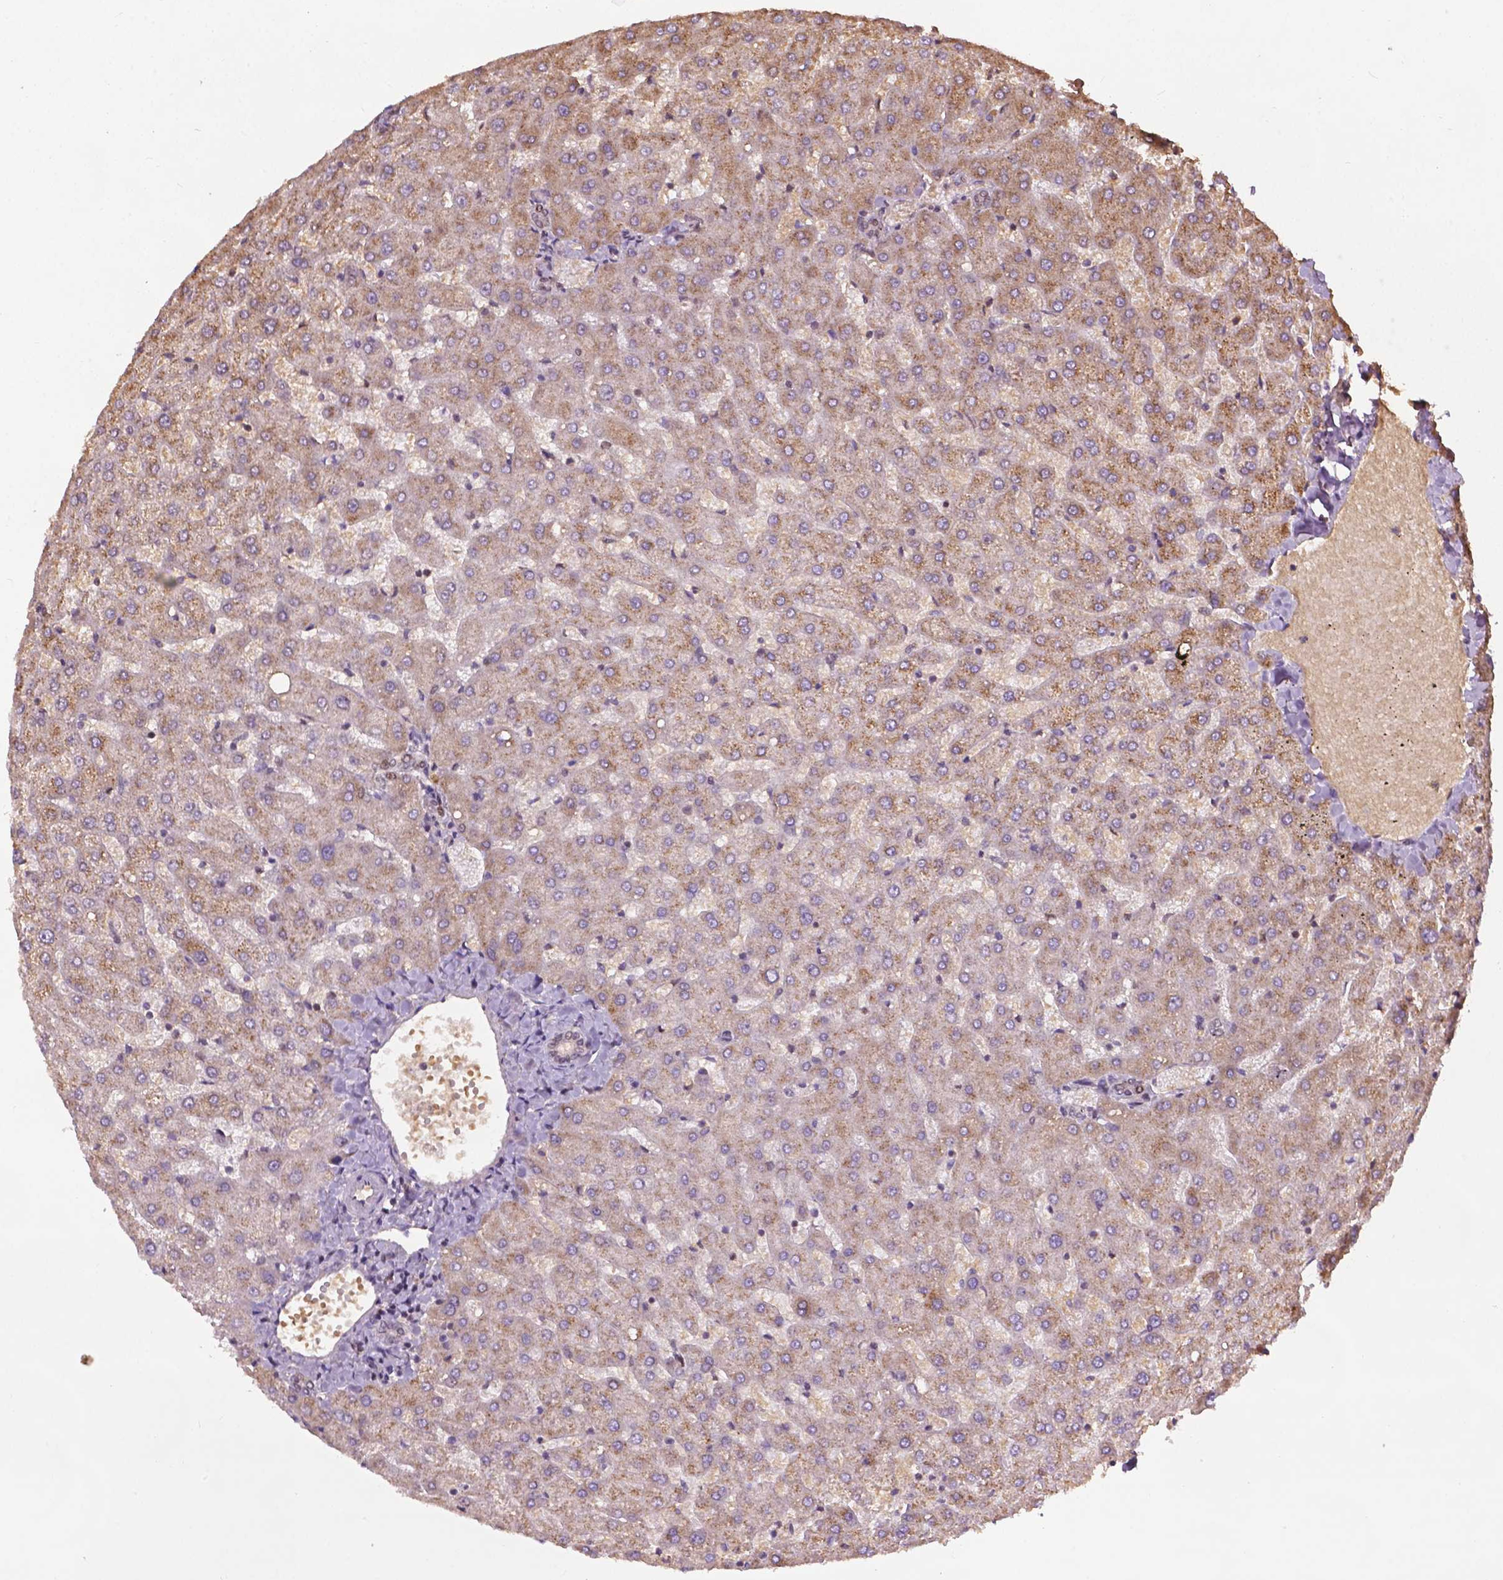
{"staining": {"intensity": "weak", "quantity": "<25%", "location": "cytoplasmic/membranous"}, "tissue": "liver", "cell_type": "Cholangiocytes", "image_type": "normal", "snomed": [{"axis": "morphology", "description": "Normal tissue, NOS"}, {"axis": "topography", "description": "Liver"}], "caption": "Immunohistochemistry (IHC) photomicrograph of benign liver: human liver stained with DAB reveals no significant protein staining in cholangiocytes.", "gene": "ZNF41", "patient": {"sex": "female", "age": 50}}